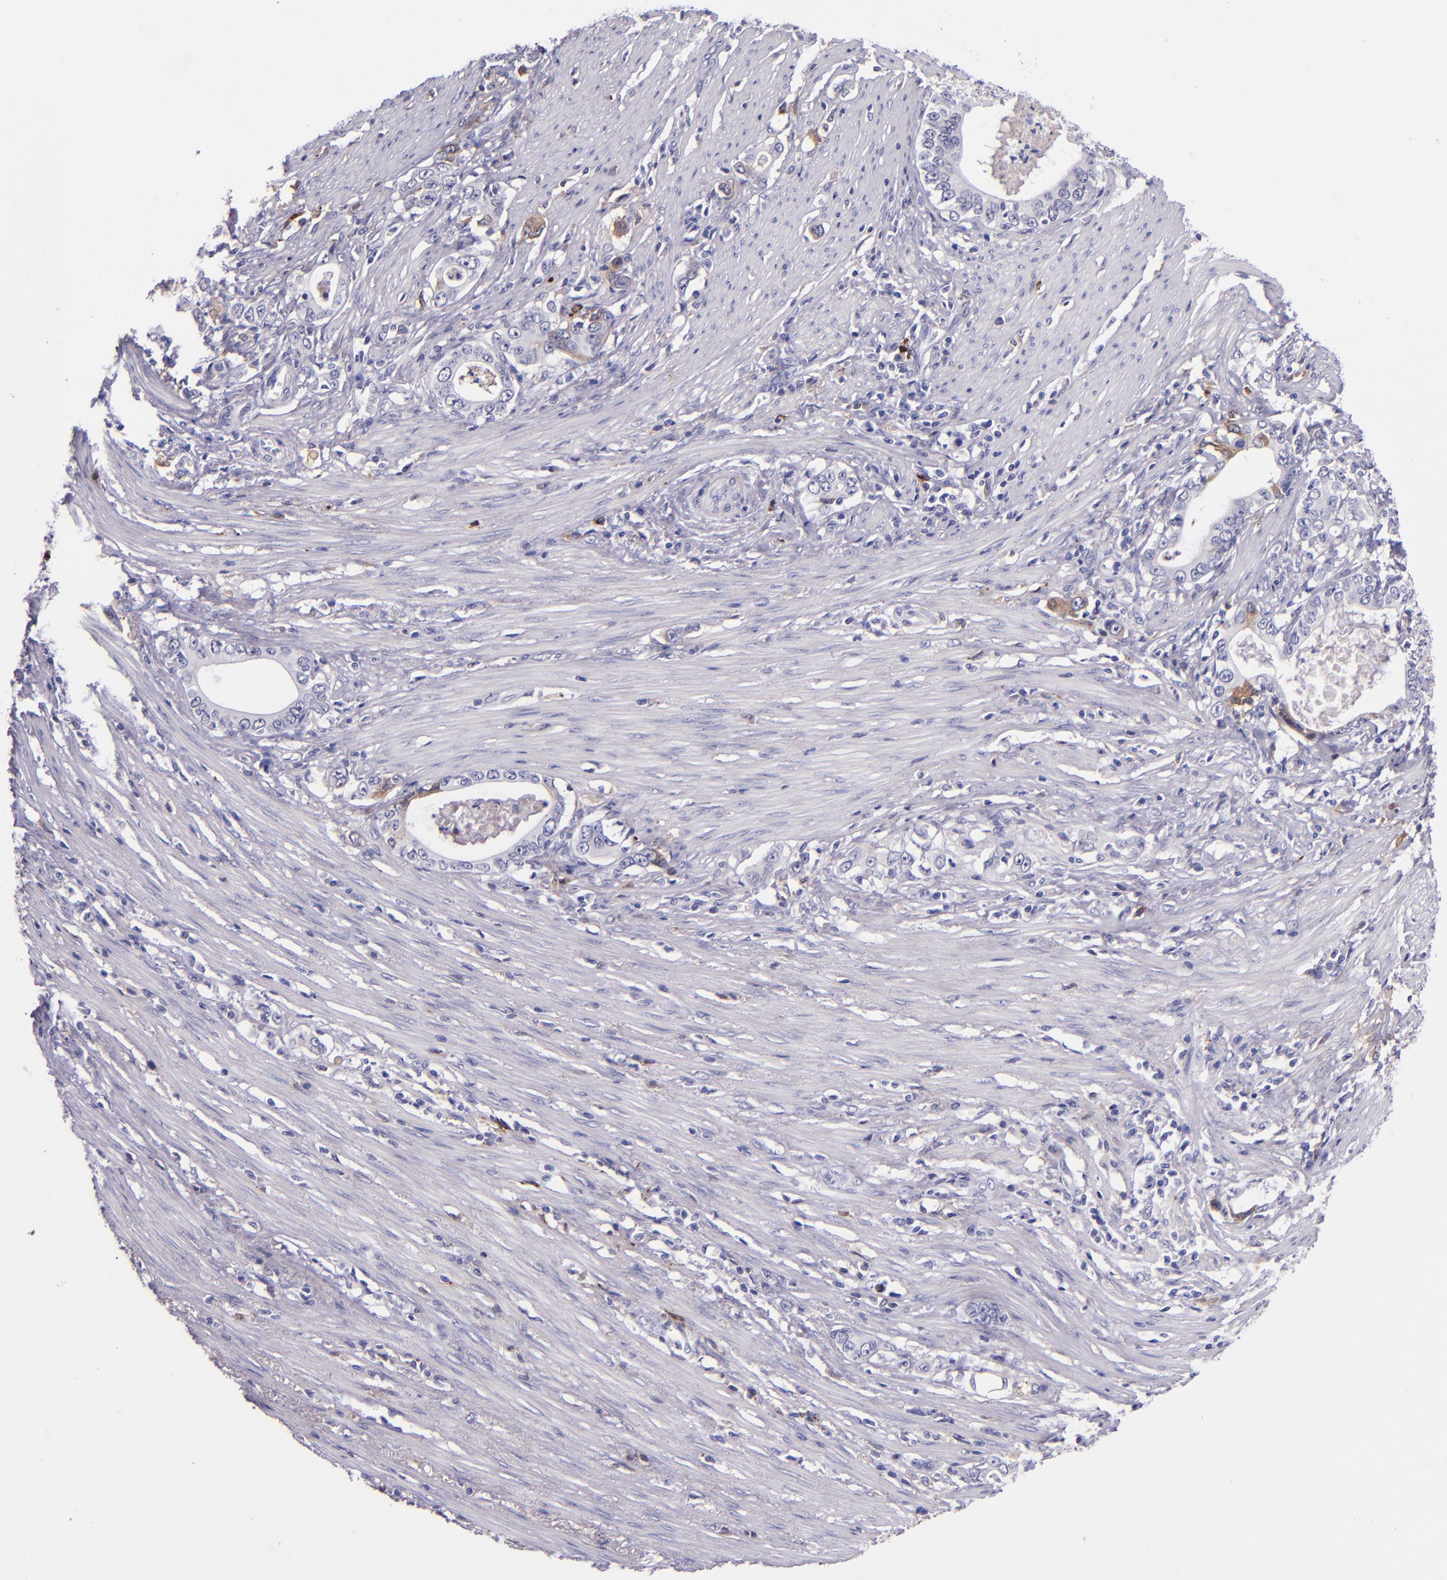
{"staining": {"intensity": "negative", "quantity": "none", "location": "none"}, "tissue": "stomach cancer", "cell_type": "Tumor cells", "image_type": "cancer", "snomed": [{"axis": "morphology", "description": "Adenocarcinoma, NOS"}, {"axis": "topography", "description": "Stomach, lower"}], "caption": "Immunohistochemical staining of stomach cancer demonstrates no significant positivity in tumor cells.", "gene": "KNG1", "patient": {"sex": "female", "age": 72}}